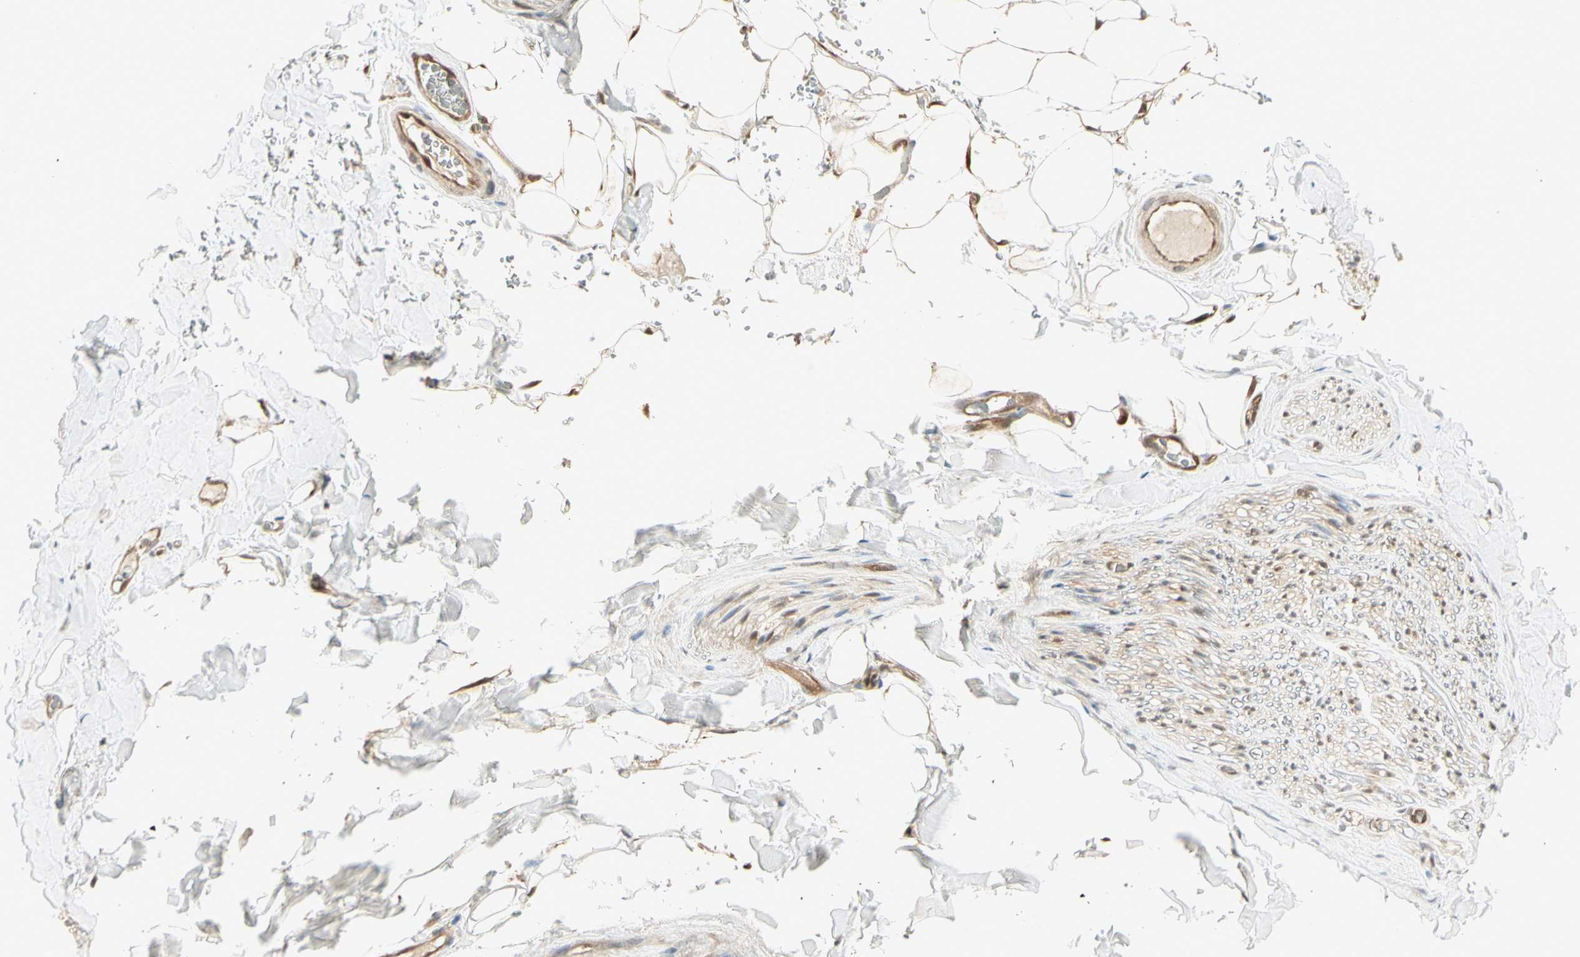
{"staining": {"intensity": "moderate", "quantity": ">75%", "location": "cytoplasmic/membranous"}, "tissue": "adipose tissue", "cell_type": "Adipocytes", "image_type": "normal", "snomed": [{"axis": "morphology", "description": "Normal tissue, NOS"}, {"axis": "topography", "description": "Peripheral nerve tissue"}], "caption": "DAB immunohistochemical staining of benign adipose tissue reveals moderate cytoplasmic/membranous protein staining in about >75% of adipocytes. (Brightfield microscopy of DAB IHC at high magnification).", "gene": "SERPINB6", "patient": {"sex": "male", "age": 70}}